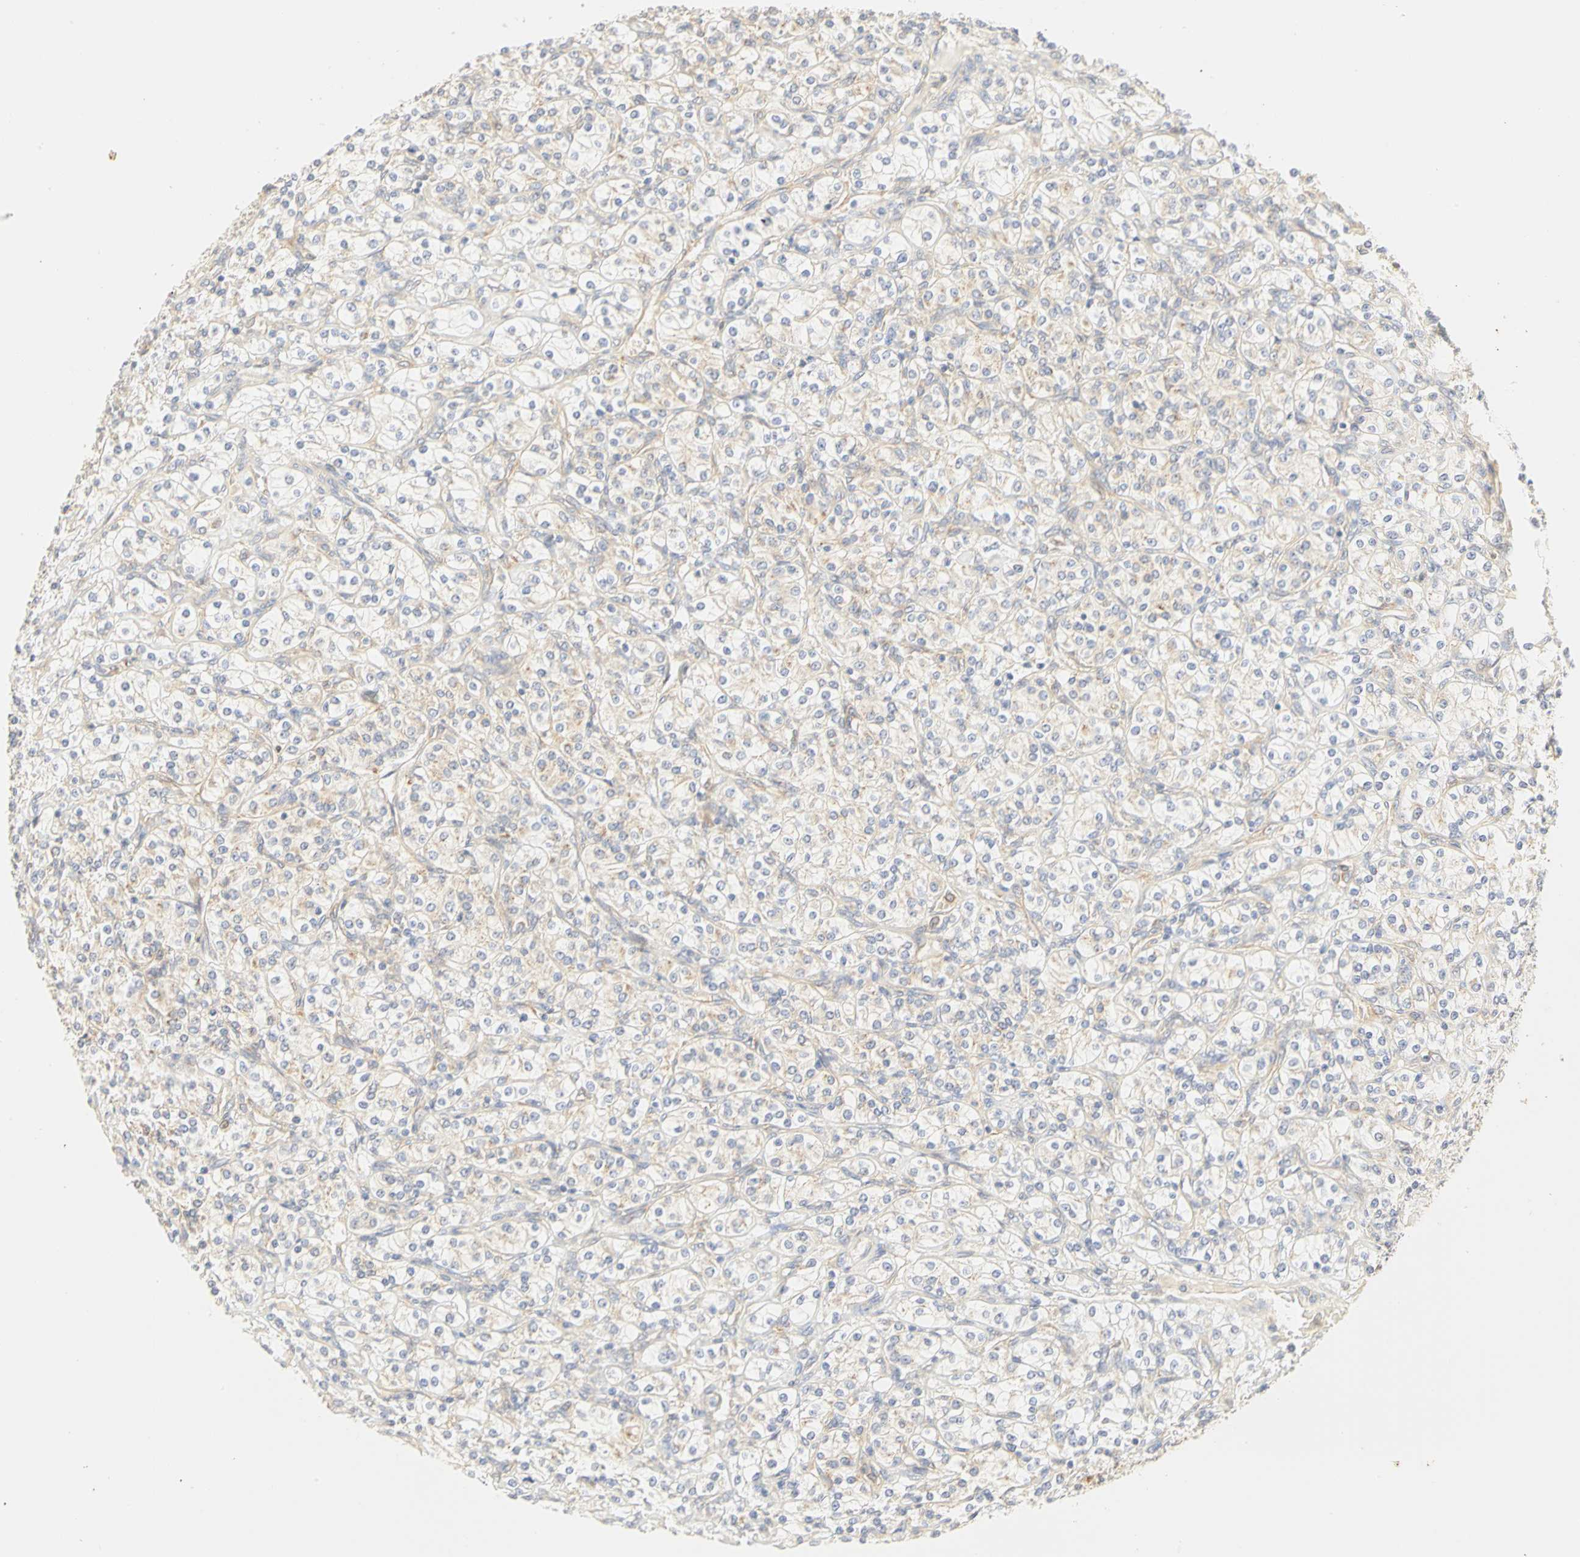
{"staining": {"intensity": "weak", "quantity": ">75%", "location": "cytoplasmic/membranous"}, "tissue": "renal cancer", "cell_type": "Tumor cells", "image_type": "cancer", "snomed": [{"axis": "morphology", "description": "Adenocarcinoma, NOS"}, {"axis": "topography", "description": "Kidney"}], "caption": "Immunohistochemical staining of human renal adenocarcinoma displays low levels of weak cytoplasmic/membranous protein staining in approximately >75% of tumor cells.", "gene": "GNRH2", "patient": {"sex": "male", "age": 77}}